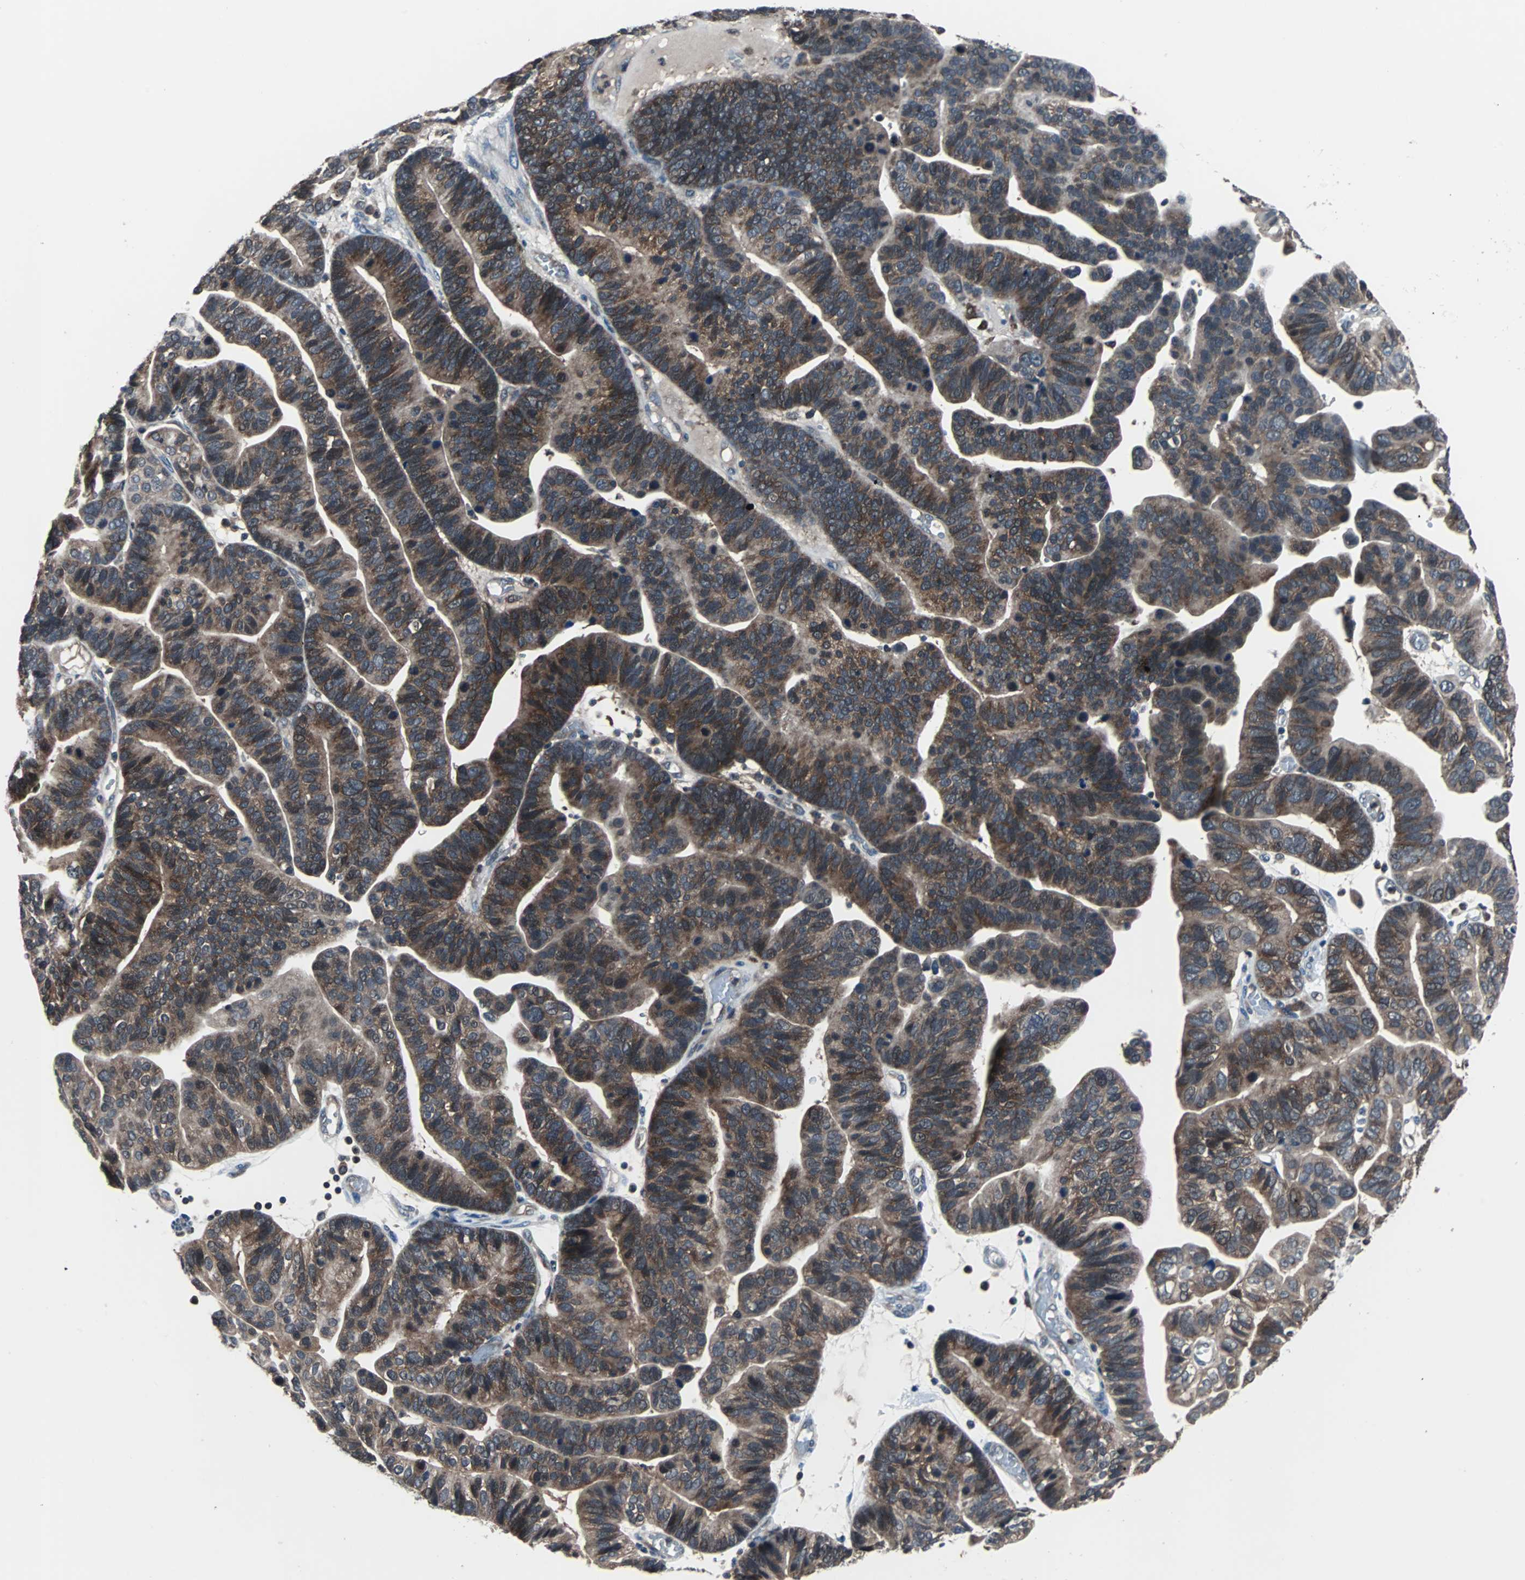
{"staining": {"intensity": "moderate", "quantity": ">75%", "location": "cytoplasmic/membranous"}, "tissue": "ovarian cancer", "cell_type": "Tumor cells", "image_type": "cancer", "snomed": [{"axis": "morphology", "description": "Cystadenocarcinoma, serous, NOS"}, {"axis": "topography", "description": "Ovary"}], "caption": "Tumor cells reveal medium levels of moderate cytoplasmic/membranous staining in about >75% of cells in human serous cystadenocarcinoma (ovarian). (brown staining indicates protein expression, while blue staining denotes nuclei).", "gene": "PAK1", "patient": {"sex": "female", "age": 56}}